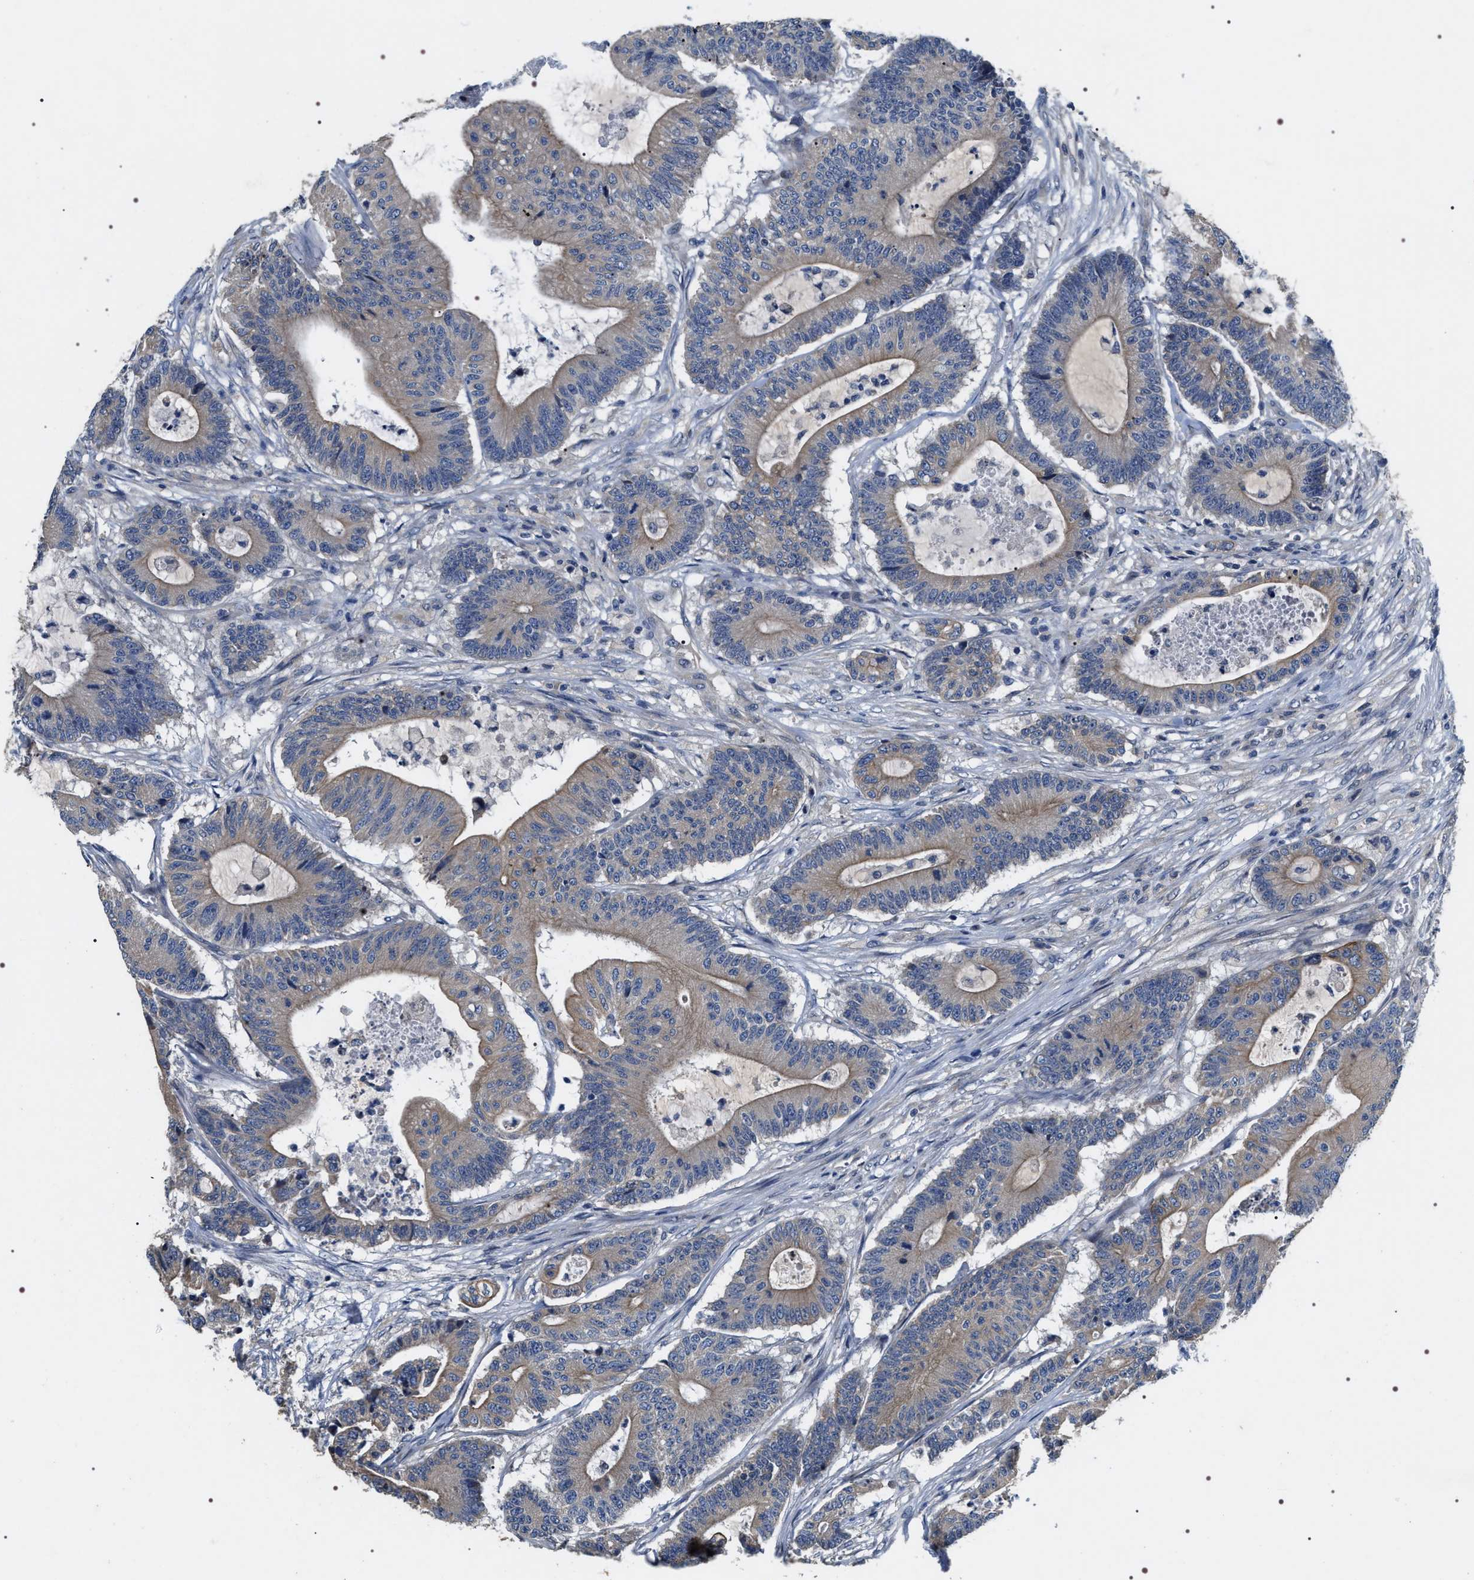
{"staining": {"intensity": "negative", "quantity": "none", "location": "none"}, "tissue": "colorectal cancer", "cell_type": "Tumor cells", "image_type": "cancer", "snomed": [{"axis": "morphology", "description": "Adenocarcinoma, NOS"}, {"axis": "topography", "description": "Colon"}], "caption": "There is no significant positivity in tumor cells of colorectal cancer (adenocarcinoma).", "gene": "IFT81", "patient": {"sex": "female", "age": 84}}